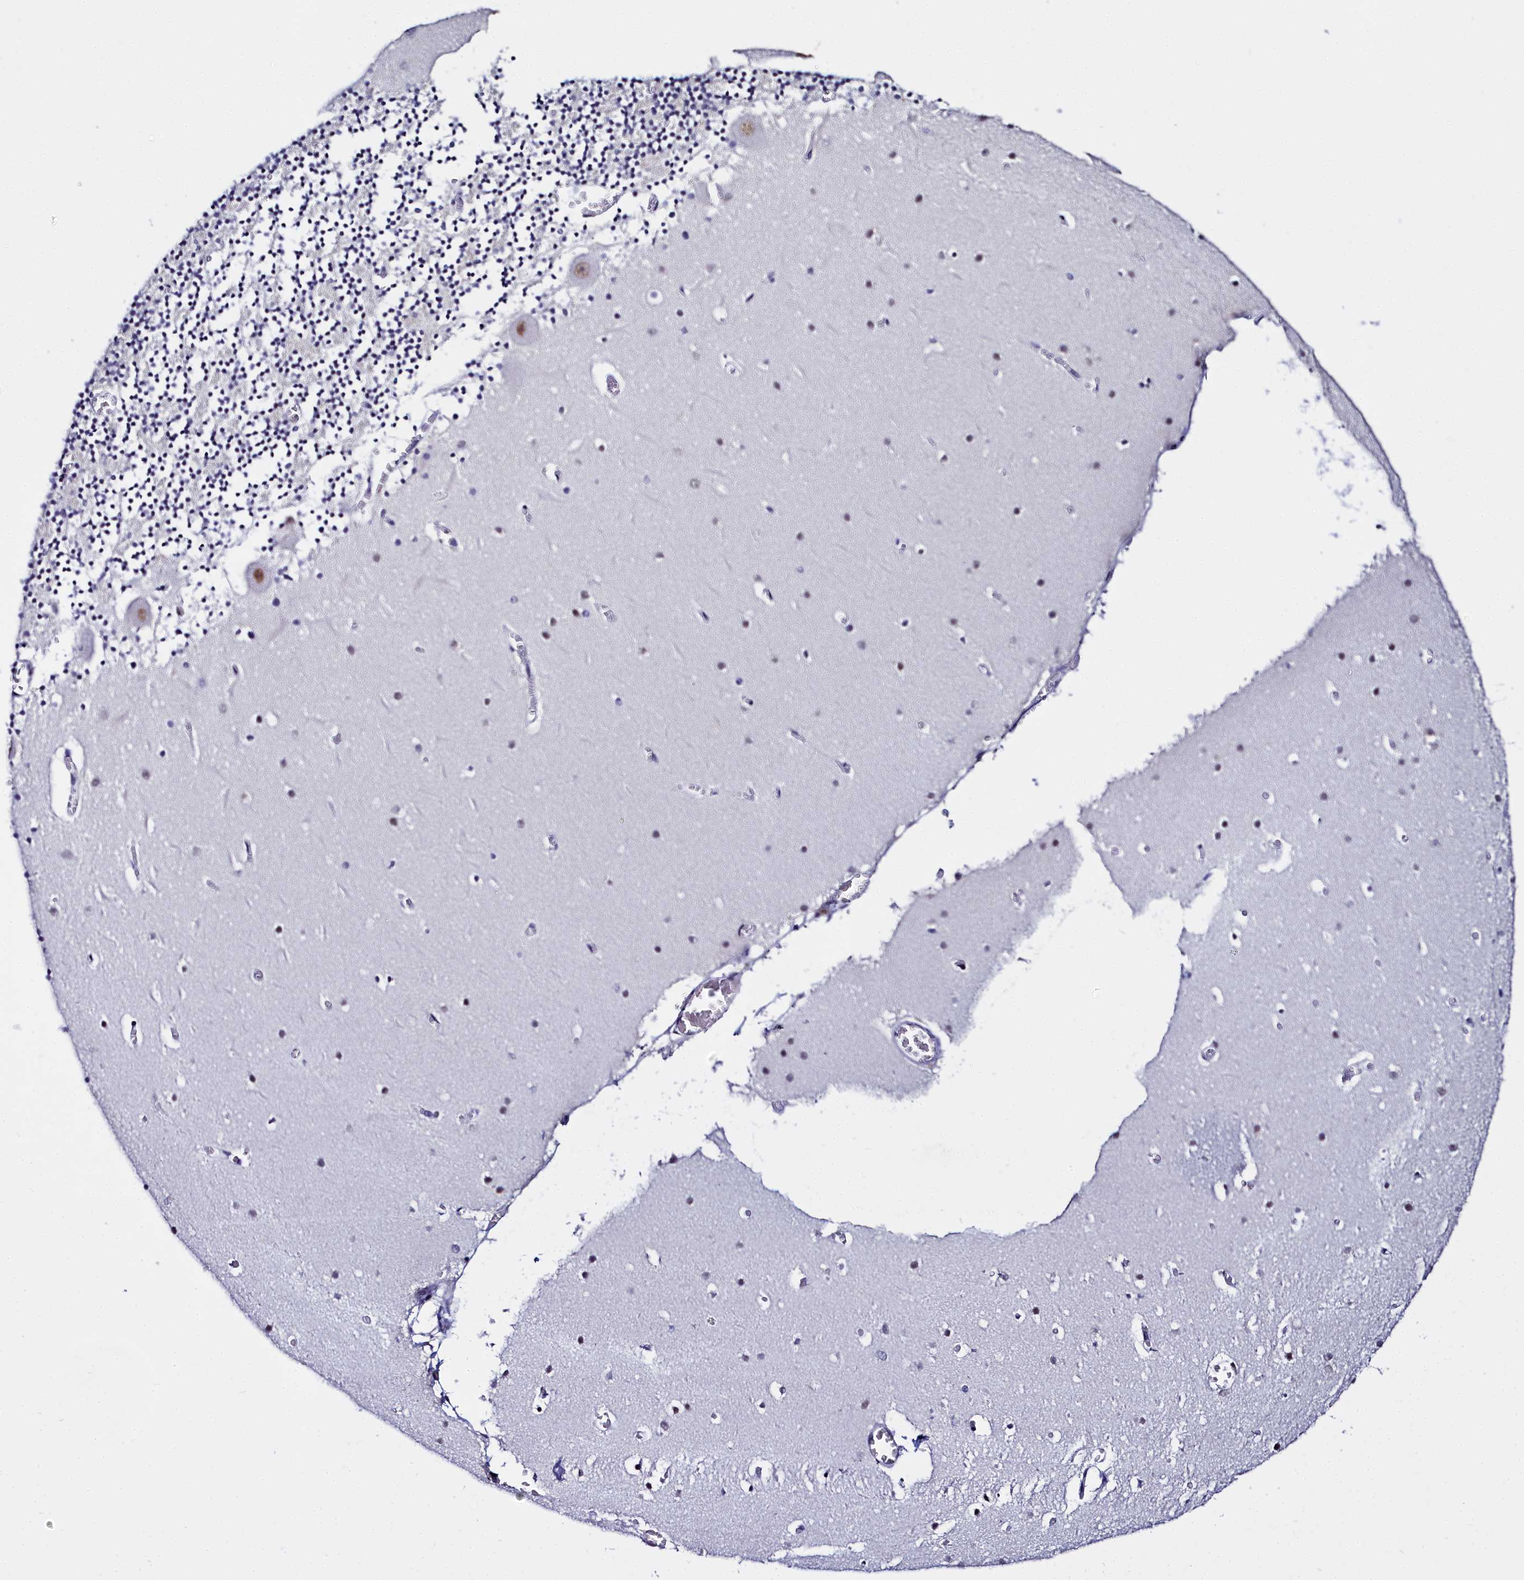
{"staining": {"intensity": "negative", "quantity": "none", "location": "none"}, "tissue": "cerebellum", "cell_type": "Cells in granular layer", "image_type": "normal", "snomed": [{"axis": "morphology", "description": "Normal tissue, NOS"}, {"axis": "topography", "description": "Cerebellum"}], "caption": "IHC photomicrograph of normal human cerebellum stained for a protein (brown), which exhibits no positivity in cells in granular layer.", "gene": "CCDC97", "patient": {"sex": "female", "age": 28}}